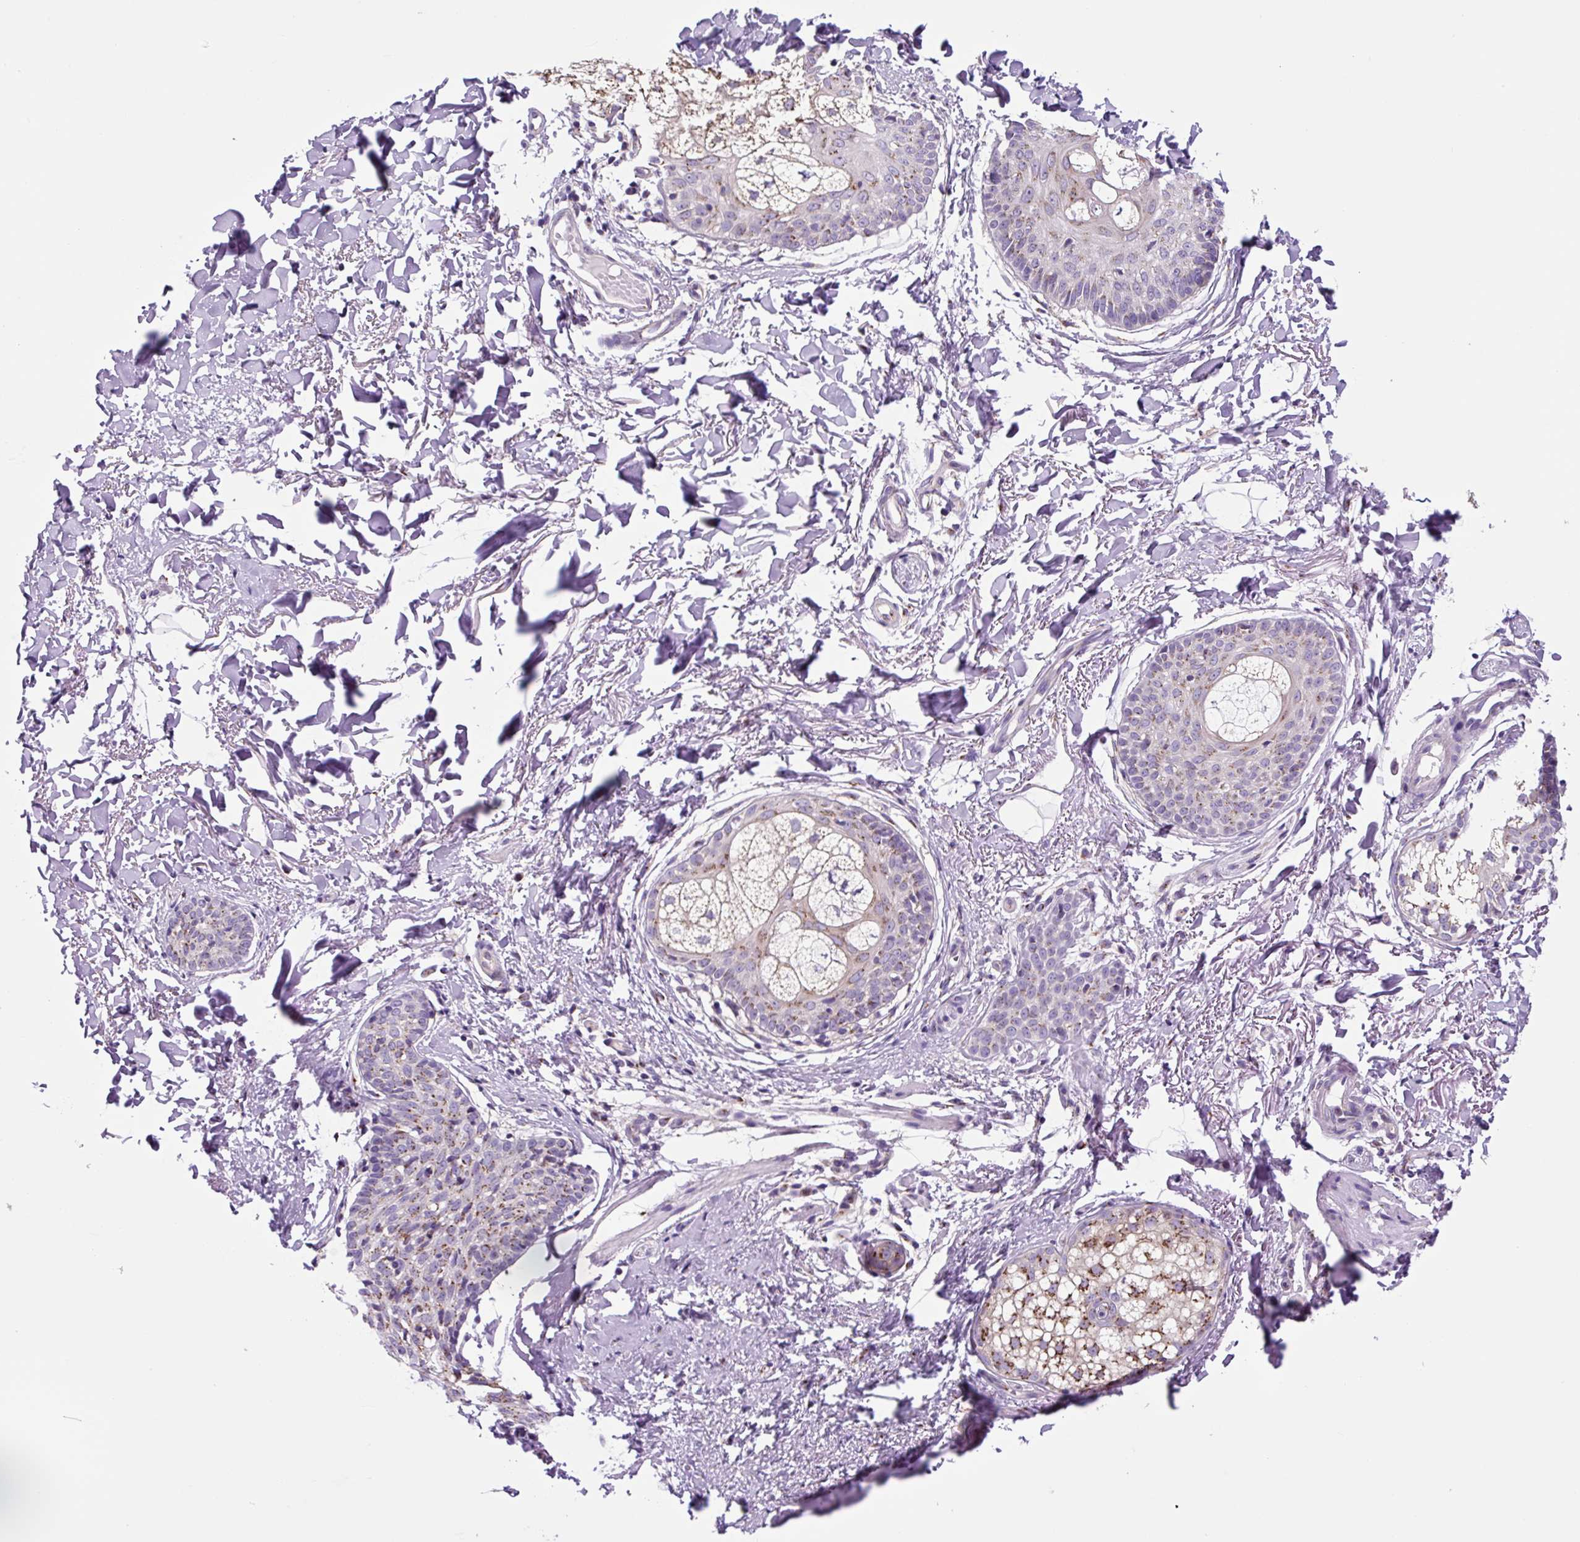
{"staining": {"intensity": "moderate", "quantity": "25%-75%", "location": "cytoplasmic/membranous"}, "tissue": "skin cancer", "cell_type": "Tumor cells", "image_type": "cancer", "snomed": [{"axis": "morphology", "description": "Basal cell carcinoma"}, {"axis": "topography", "description": "Skin"}], "caption": "A micrograph showing moderate cytoplasmic/membranous staining in approximately 25%-75% of tumor cells in basal cell carcinoma (skin), as visualized by brown immunohistochemical staining.", "gene": "GORASP1", "patient": {"sex": "female", "age": 60}}